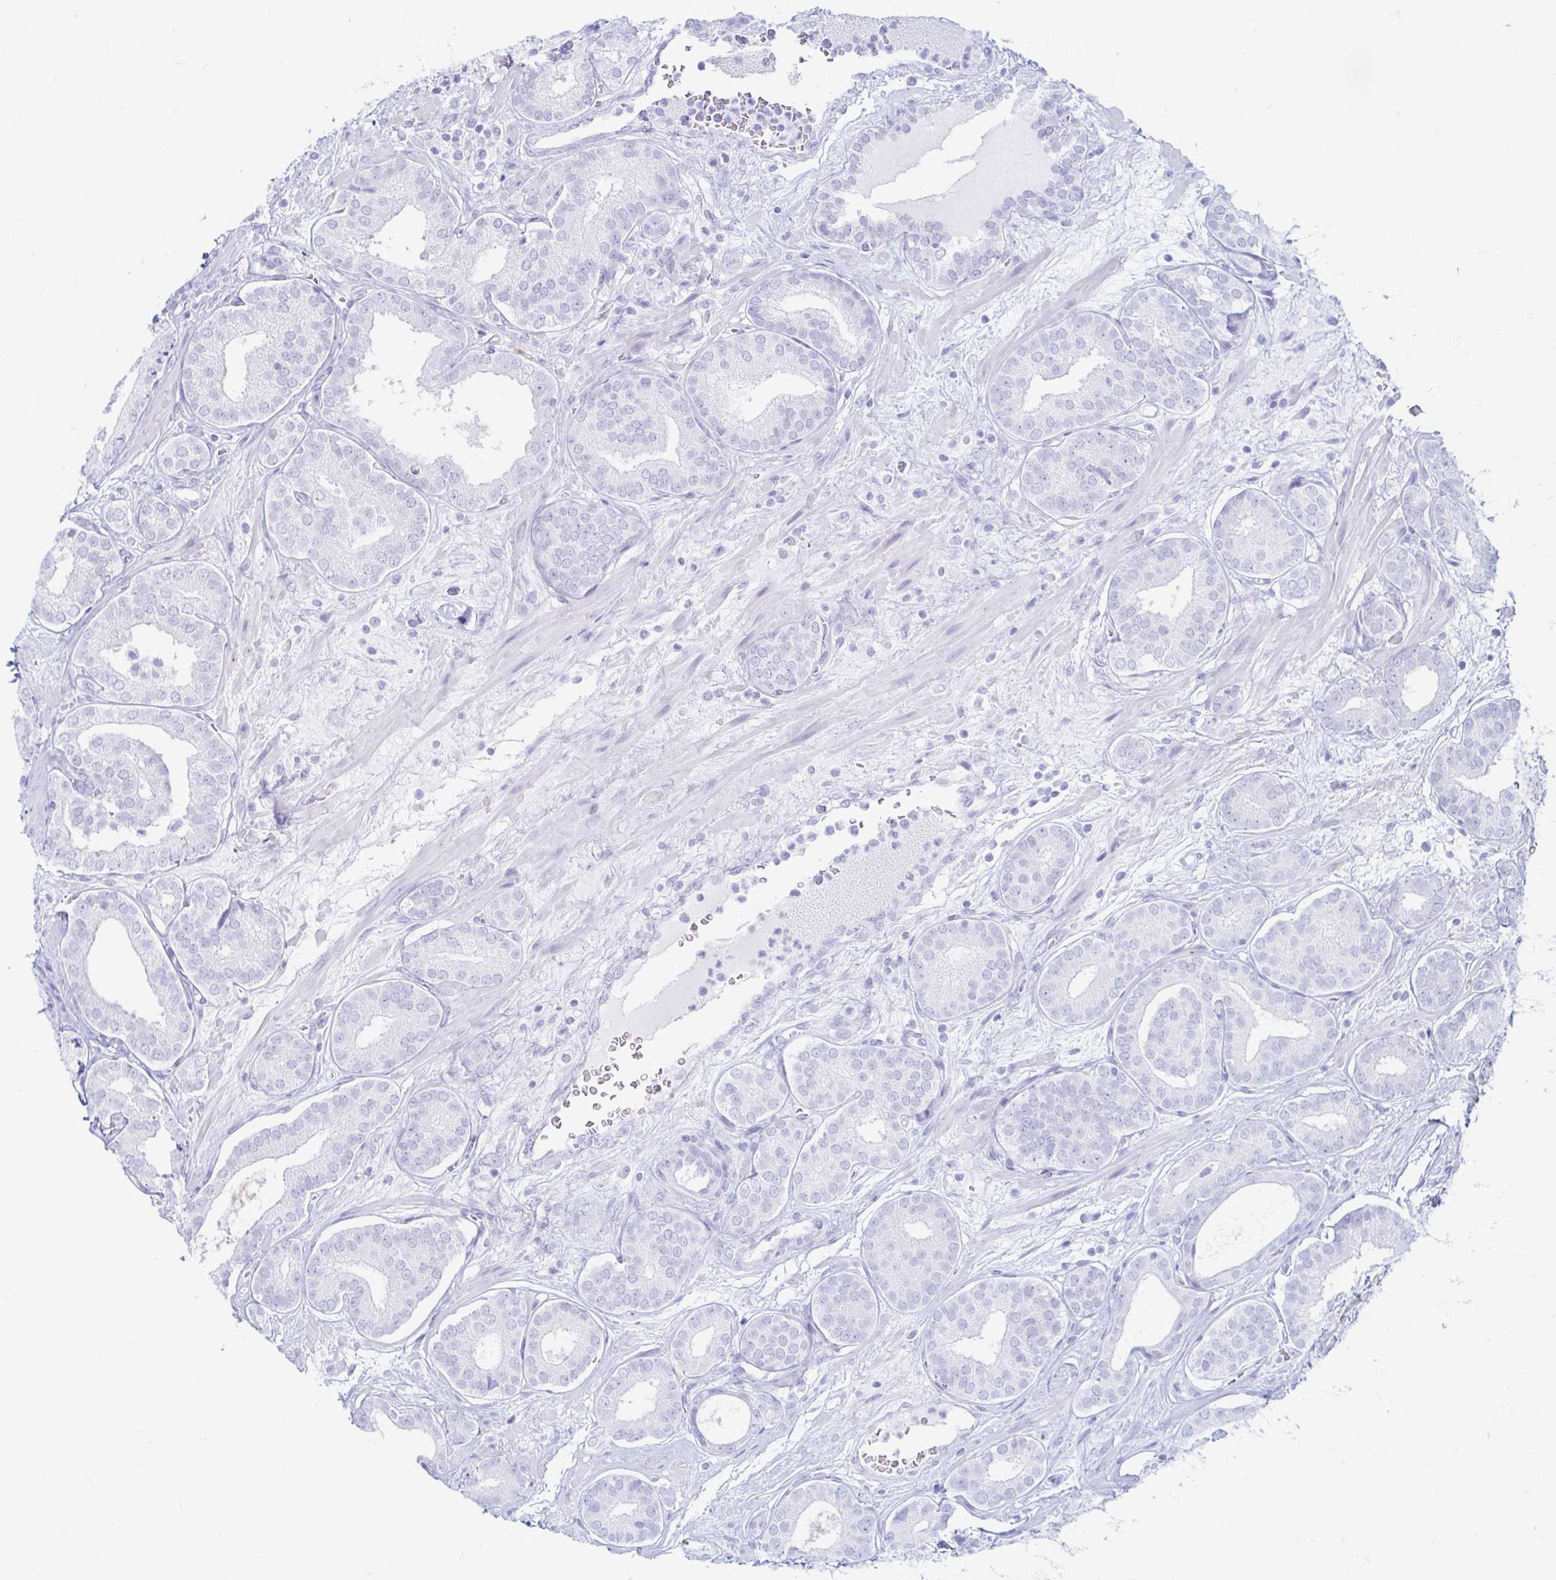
{"staining": {"intensity": "negative", "quantity": "none", "location": "none"}, "tissue": "prostate cancer", "cell_type": "Tumor cells", "image_type": "cancer", "snomed": [{"axis": "morphology", "description": "Adenocarcinoma, High grade"}, {"axis": "topography", "description": "Prostate"}], "caption": "Immunohistochemical staining of prostate cancer shows no significant staining in tumor cells. (Immunohistochemistry (ihc), brightfield microscopy, high magnification).", "gene": "ERICH6", "patient": {"sex": "male", "age": 66}}